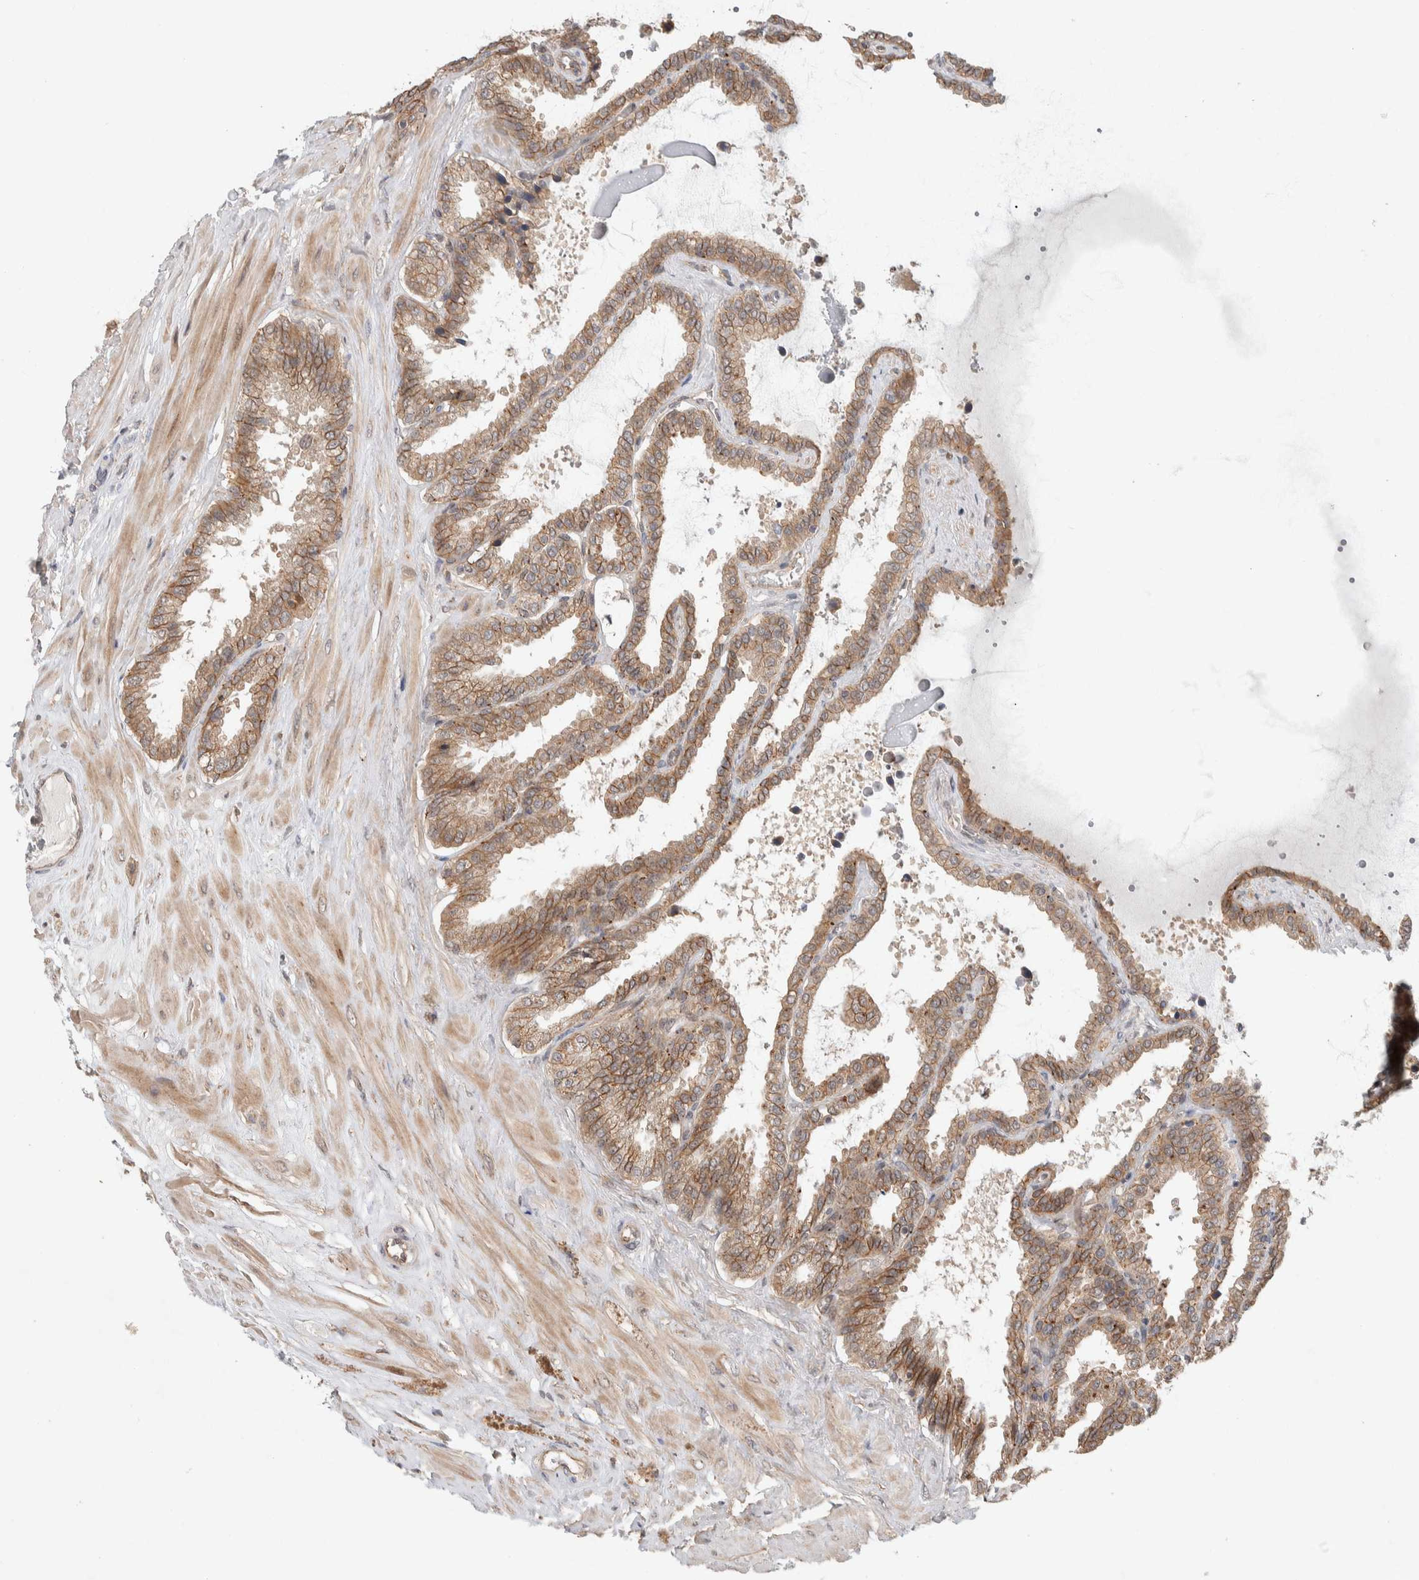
{"staining": {"intensity": "moderate", "quantity": ">75%", "location": "cytoplasmic/membranous"}, "tissue": "seminal vesicle", "cell_type": "Glandular cells", "image_type": "normal", "snomed": [{"axis": "morphology", "description": "Normal tissue, NOS"}, {"axis": "topography", "description": "Seminal veicle"}], "caption": "Approximately >75% of glandular cells in benign human seminal vesicle reveal moderate cytoplasmic/membranous protein expression as visualized by brown immunohistochemical staining.", "gene": "DEPTOR", "patient": {"sex": "male", "age": 46}}